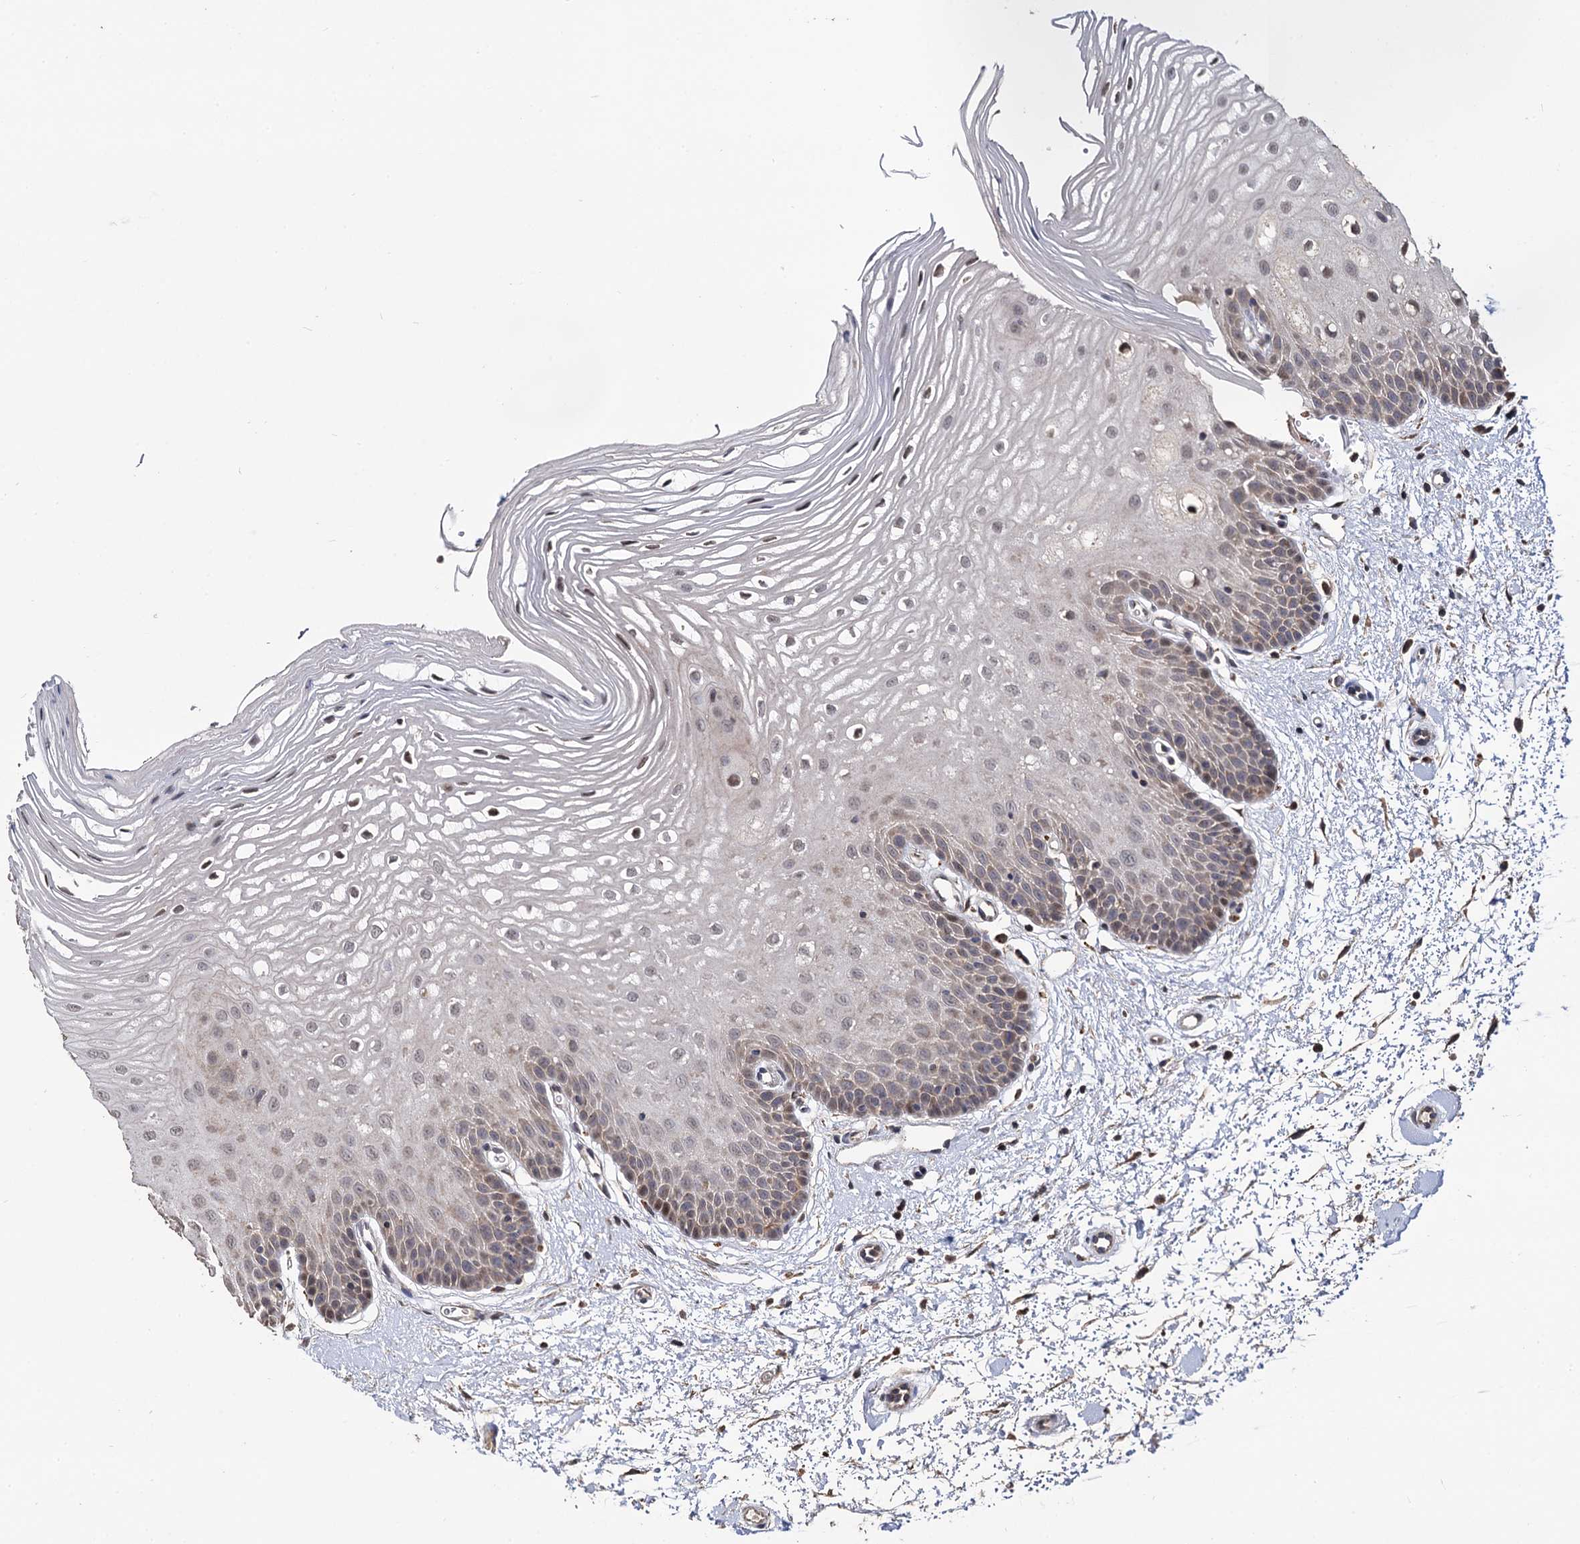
{"staining": {"intensity": "moderate", "quantity": "25%-75%", "location": "nuclear"}, "tissue": "oral mucosa", "cell_type": "Squamous epithelial cells", "image_type": "normal", "snomed": [{"axis": "morphology", "description": "Normal tissue, NOS"}, {"axis": "topography", "description": "Oral tissue"}, {"axis": "topography", "description": "Tounge, NOS"}], "caption": "Protein expression analysis of benign human oral mucosa reveals moderate nuclear staining in about 25%-75% of squamous epithelial cells.", "gene": "MICAL2", "patient": {"sex": "female", "age": 73}}